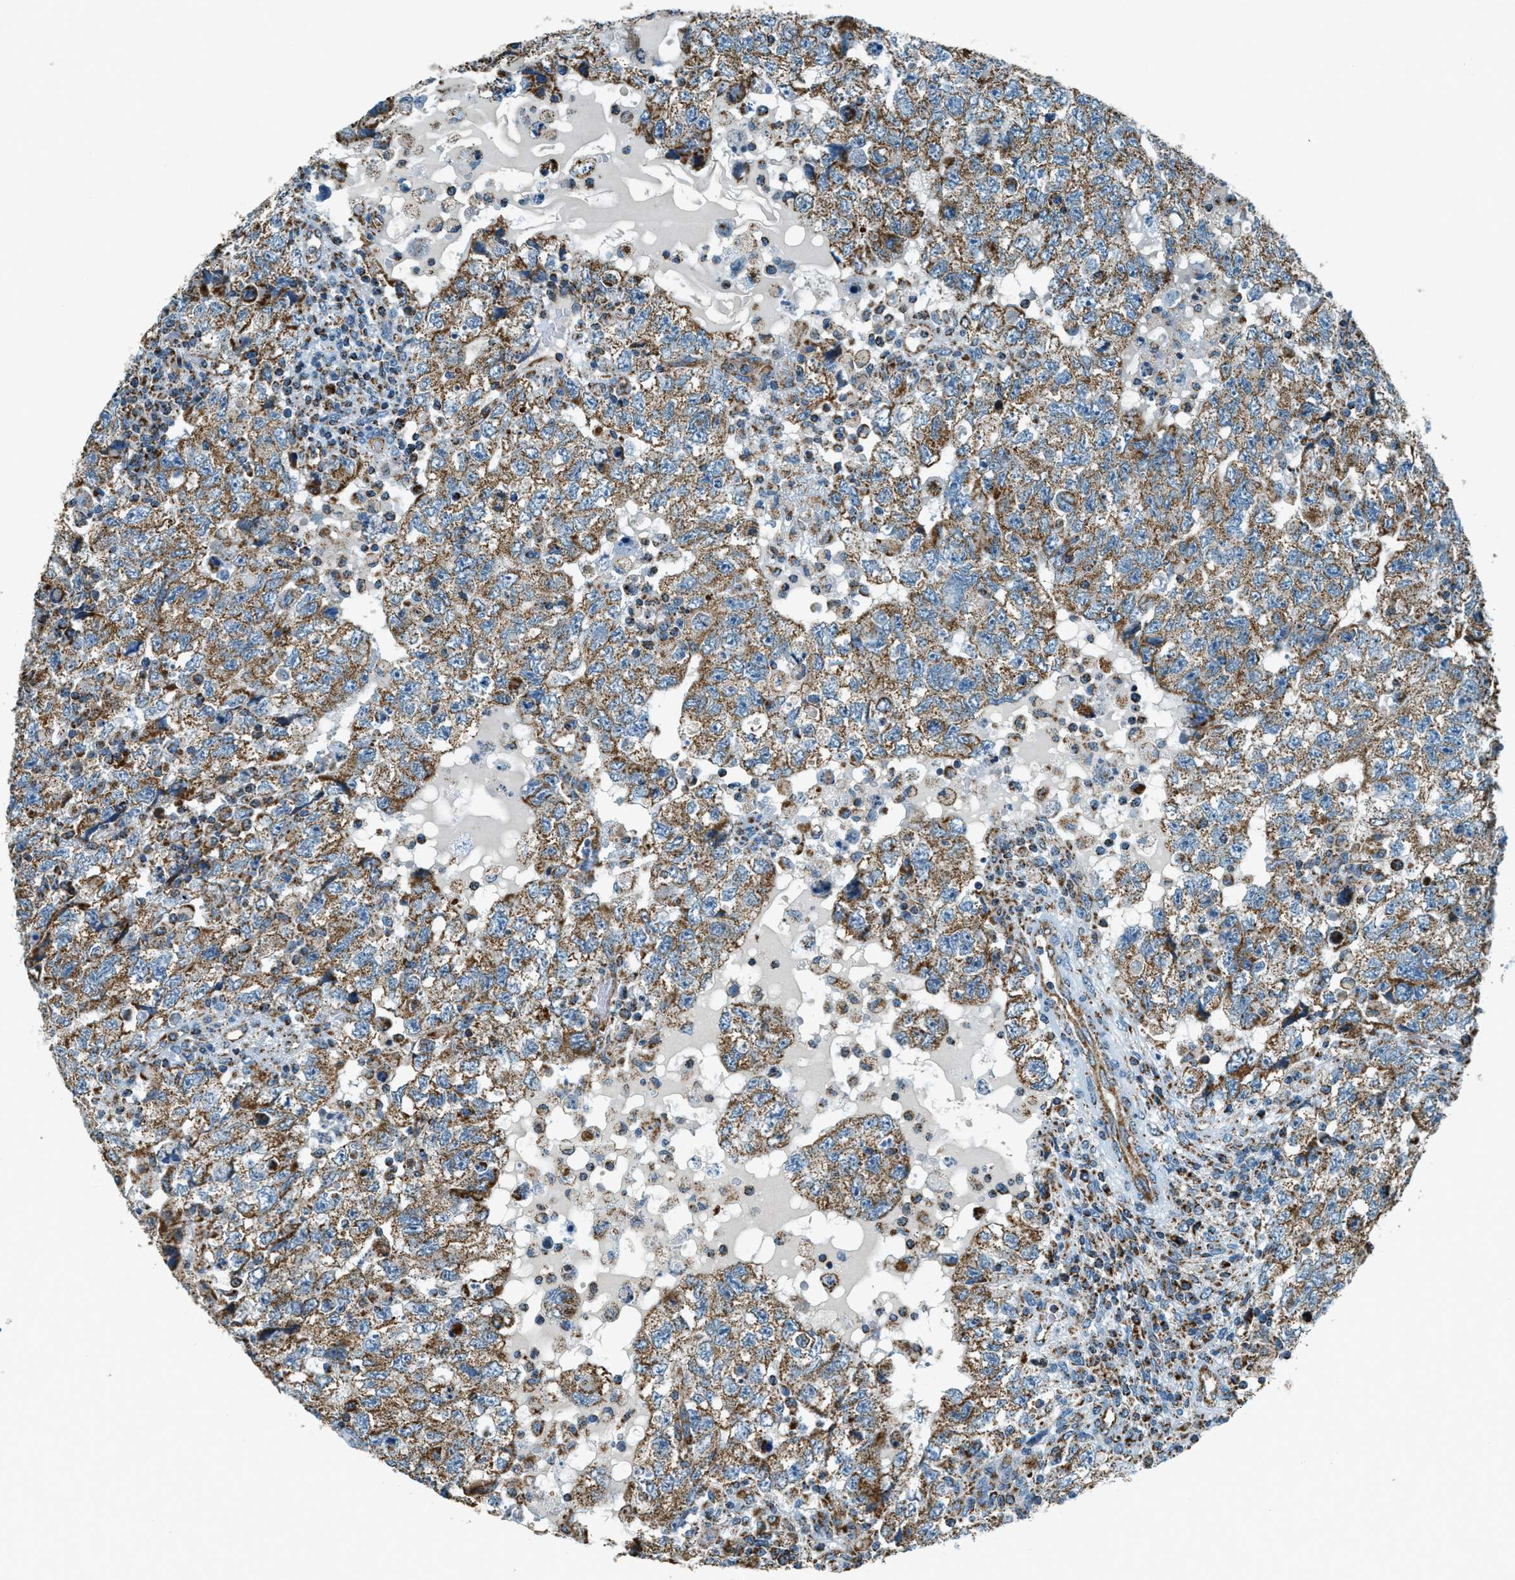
{"staining": {"intensity": "moderate", "quantity": ">75%", "location": "cytoplasmic/membranous"}, "tissue": "testis cancer", "cell_type": "Tumor cells", "image_type": "cancer", "snomed": [{"axis": "morphology", "description": "Seminoma, NOS"}, {"axis": "topography", "description": "Testis"}], "caption": "This image shows IHC staining of seminoma (testis), with medium moderate cytoplasmic/membranous staining in about >75% of tumor cells.", "gene": "CHST15", "patient": {"sex": "male", "age": 22}}